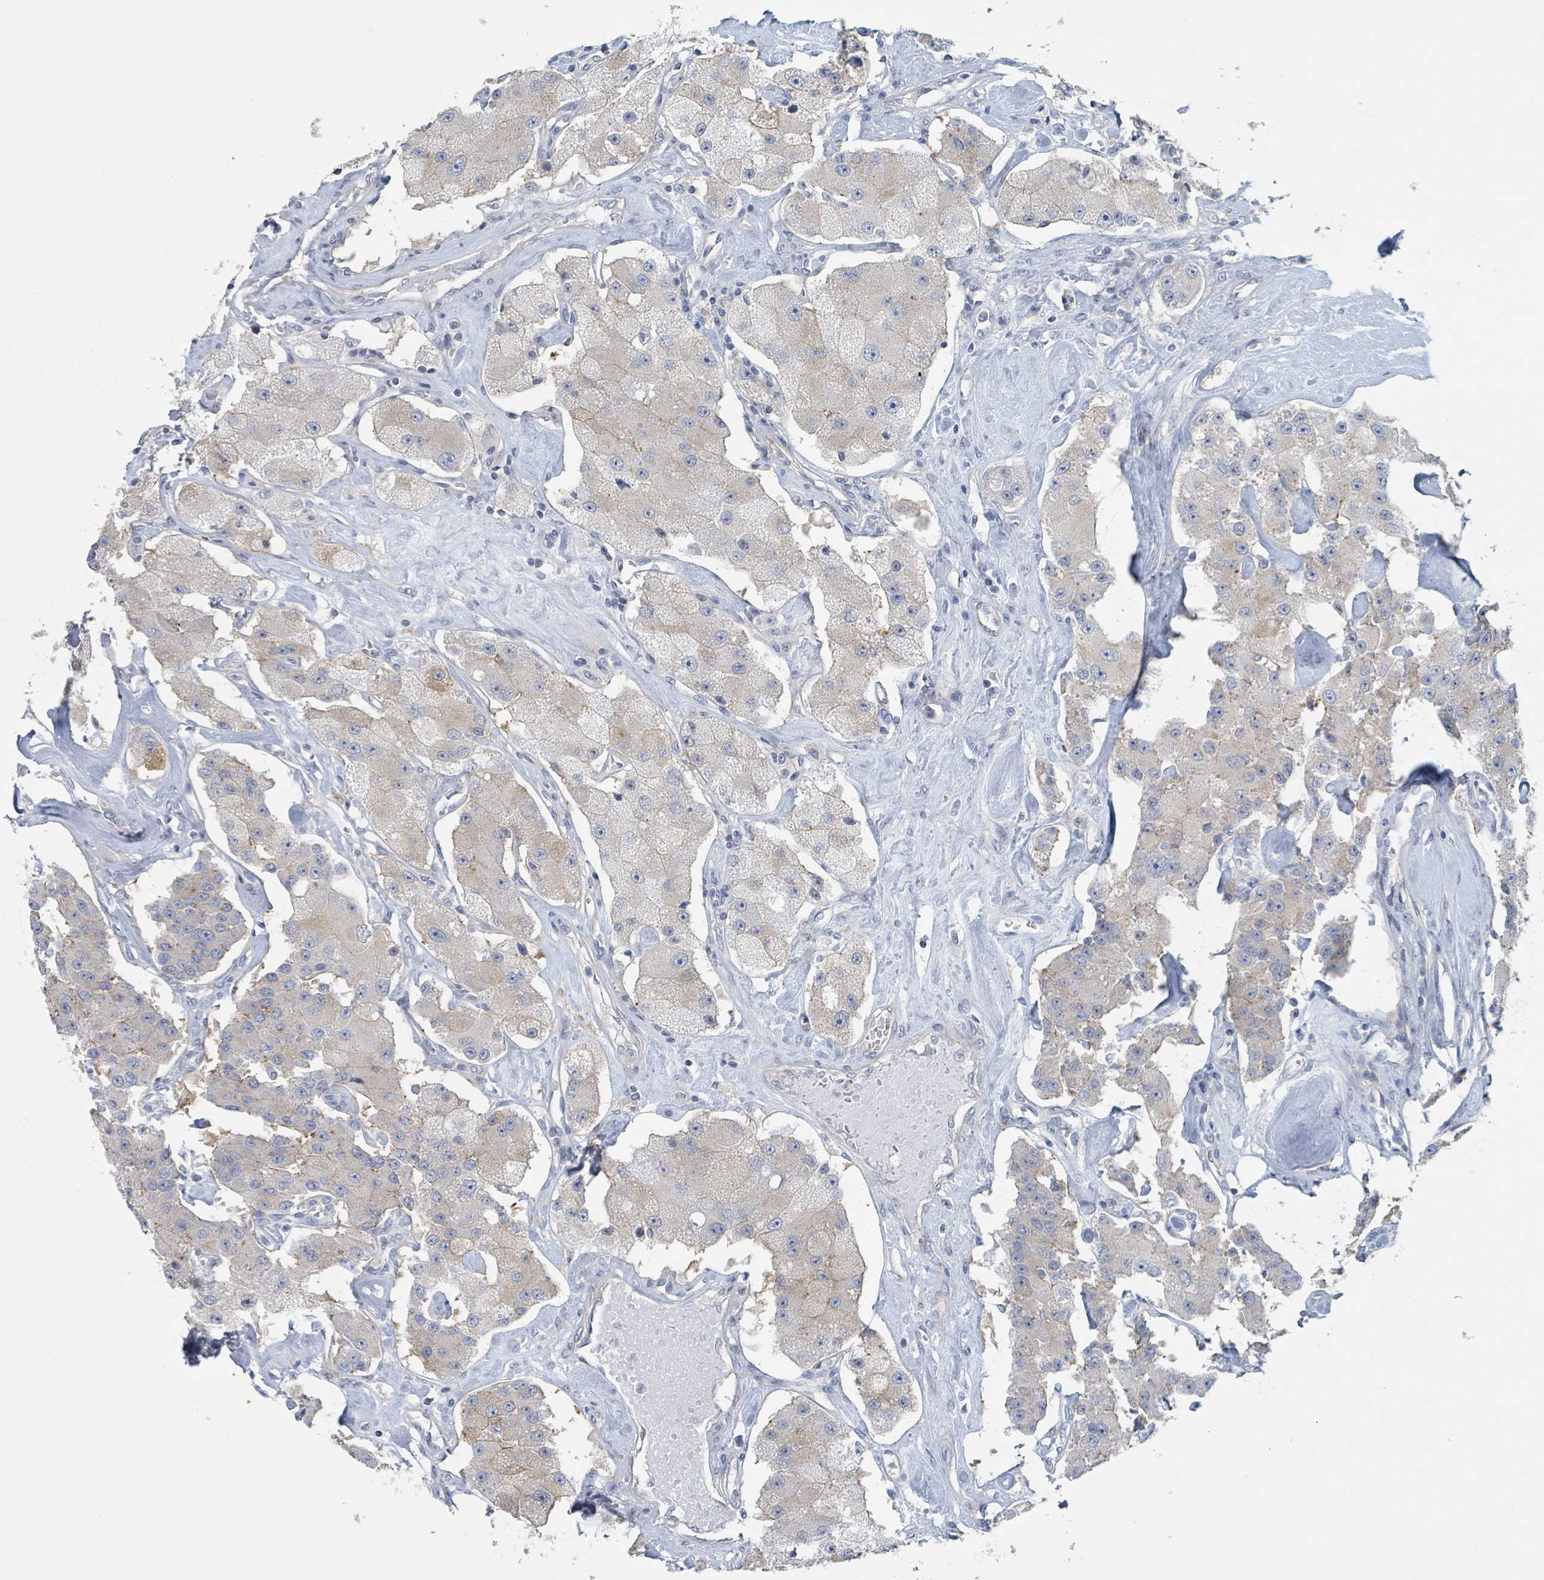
{"staining": {"intensity": "negative", "quantity": "none", "location": "none"}, "tissue": "carcinoid", "cell_type": "Tumor cells", "image_type": "cancer", "snomed": [{"axis": "morphology", "description": "Carcinoid, malignant, NOS"}, {"axis": "topography", "description": "Pancreas"}], "caption": "DAB immunohistochemical staining of human malignant carcinoid reveals no significant positivity in tumor cells.", "gene": "ANKRD55", "patient": {"sex": "male", "age": 41}}